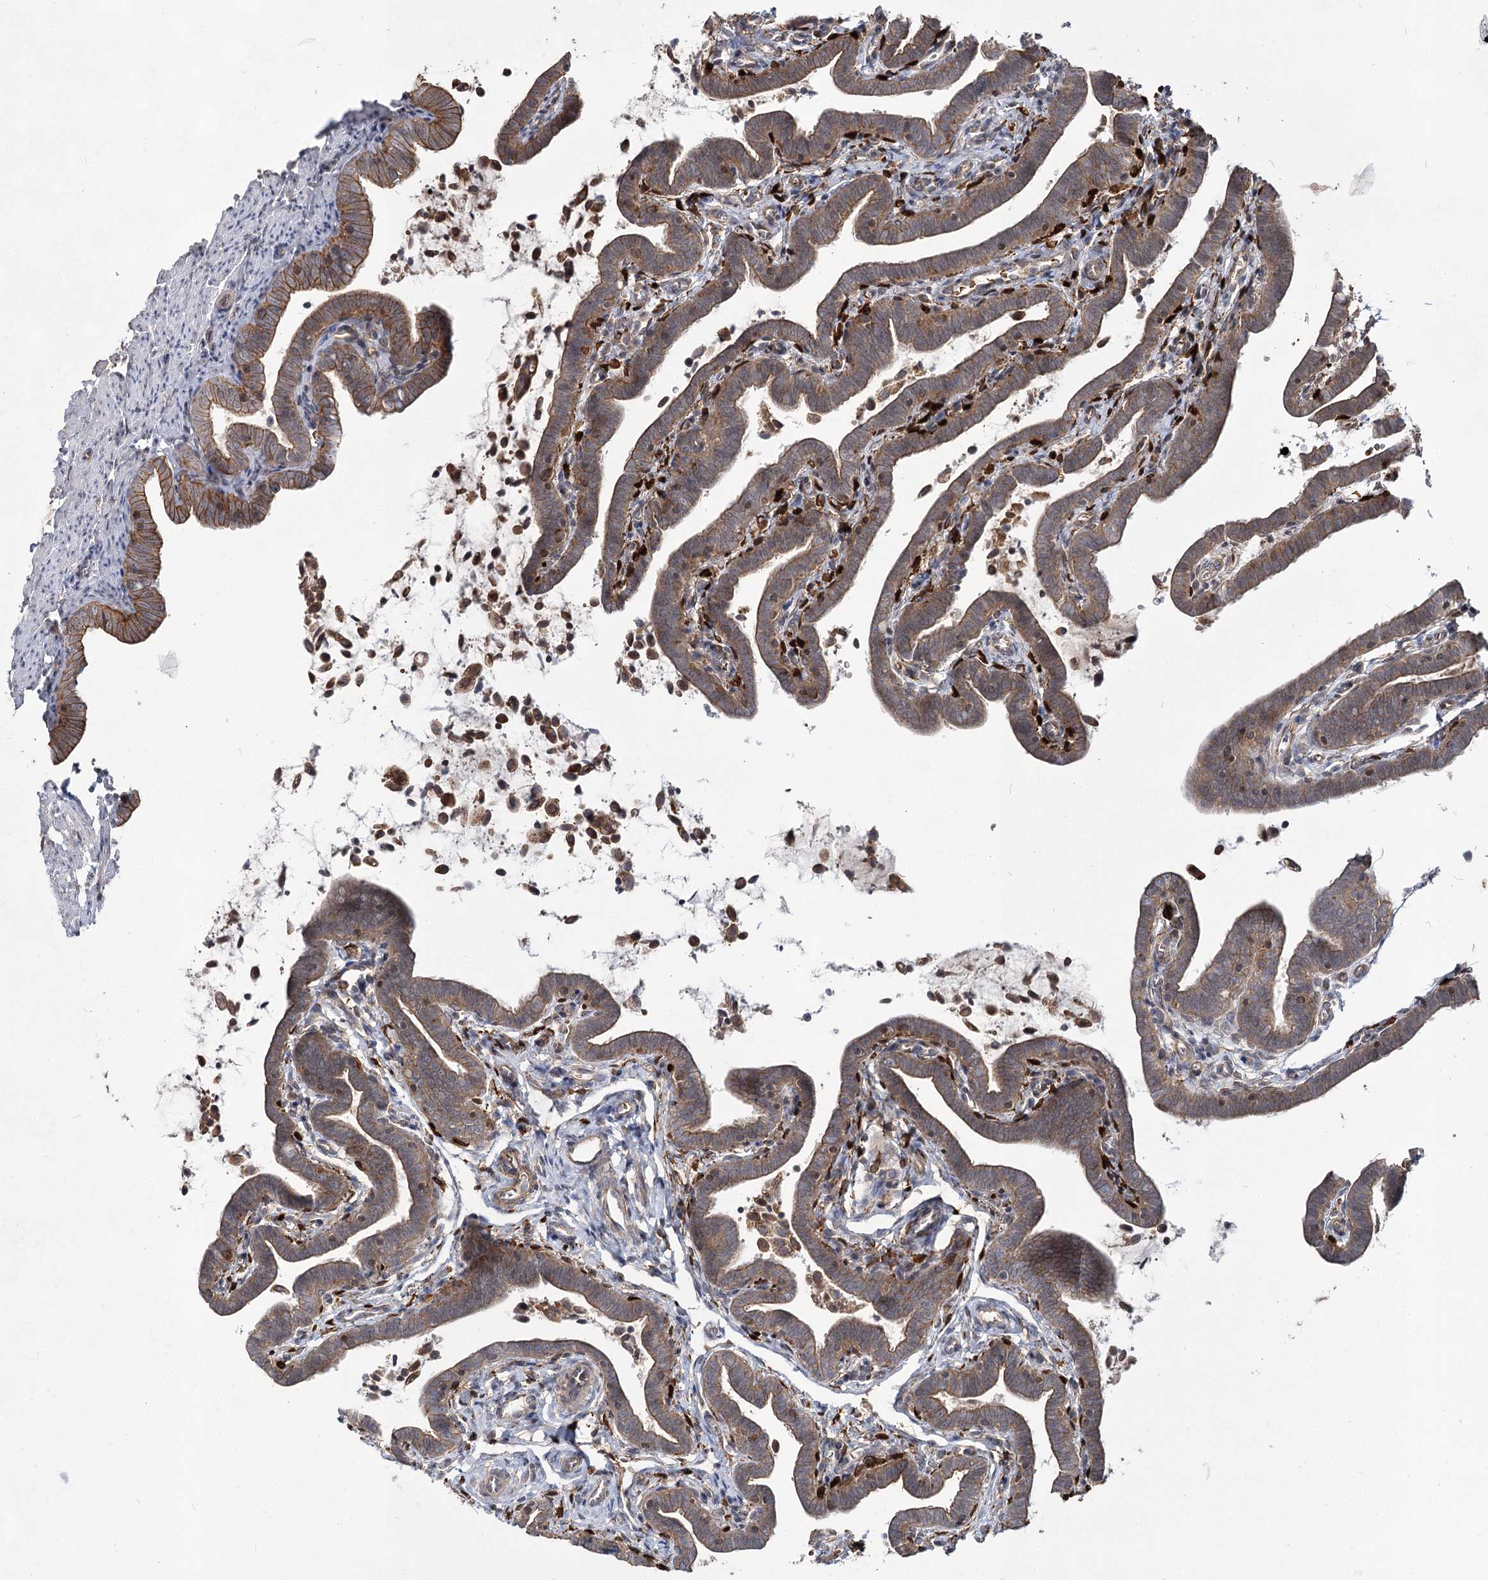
{"staining": {"intensity": "strong", "quantity": ">75%", "location": "cytoplasmic/membranous"}, "tissue": "fallopian tube", "cell_type": "Glandular cells", "image_type": "normal", "snomed": [{"axis": "morphology", "description": "Normal tissue, NOS"}, {"axis": "topography", "description": "Fallopian tube"}], "caption": "Protein expression analysis of benign human fallopian tube reveals strong cytoplasmic/membranous staining in about >75% of glandular cells. Immunohistochemistry stains the protein in brown and the nuclei are stained blue.", "gene": "IQSEC1", "patient": {"sex": "female", "age": 36}}